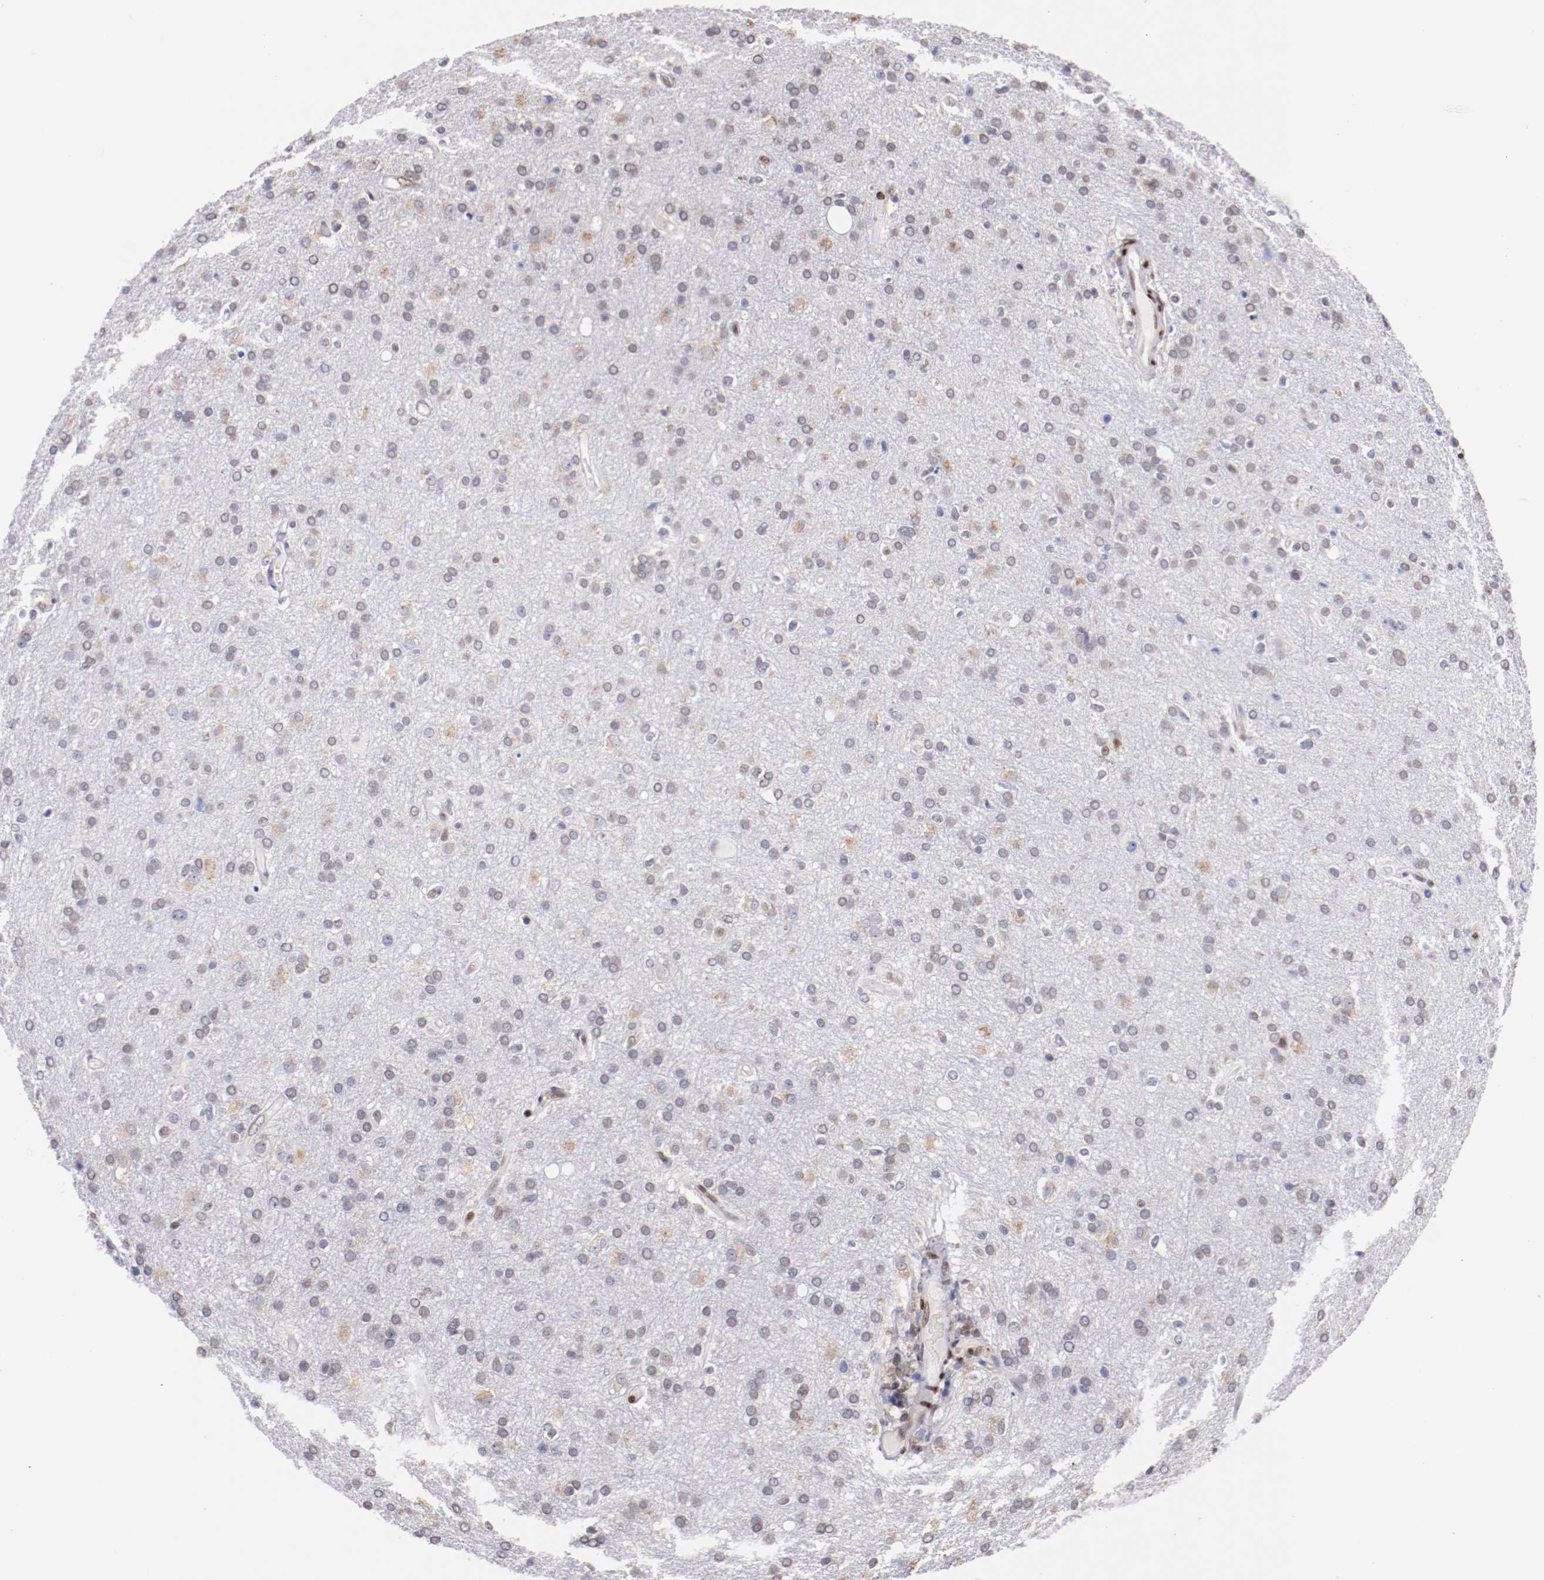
{"staining": {"intensity": "weak", "quantity": "<25%", "location": "nuclear"}, "tissue": "glioma", "cell_type": "Tumor cells", "image_type": "cancer", "snomed": [{"axis": "morphology", "description": "Glioma, malignant, High grade"}, {"axis": "topography", "description": "Brain"}], "caption": "DAB (3,3'-diaminobenzidine) immunohistochemical staining of glioma shows no significant expression in tumor cells.", "gene": "SRF", "patient": {"sex": "male", "age": 33}}